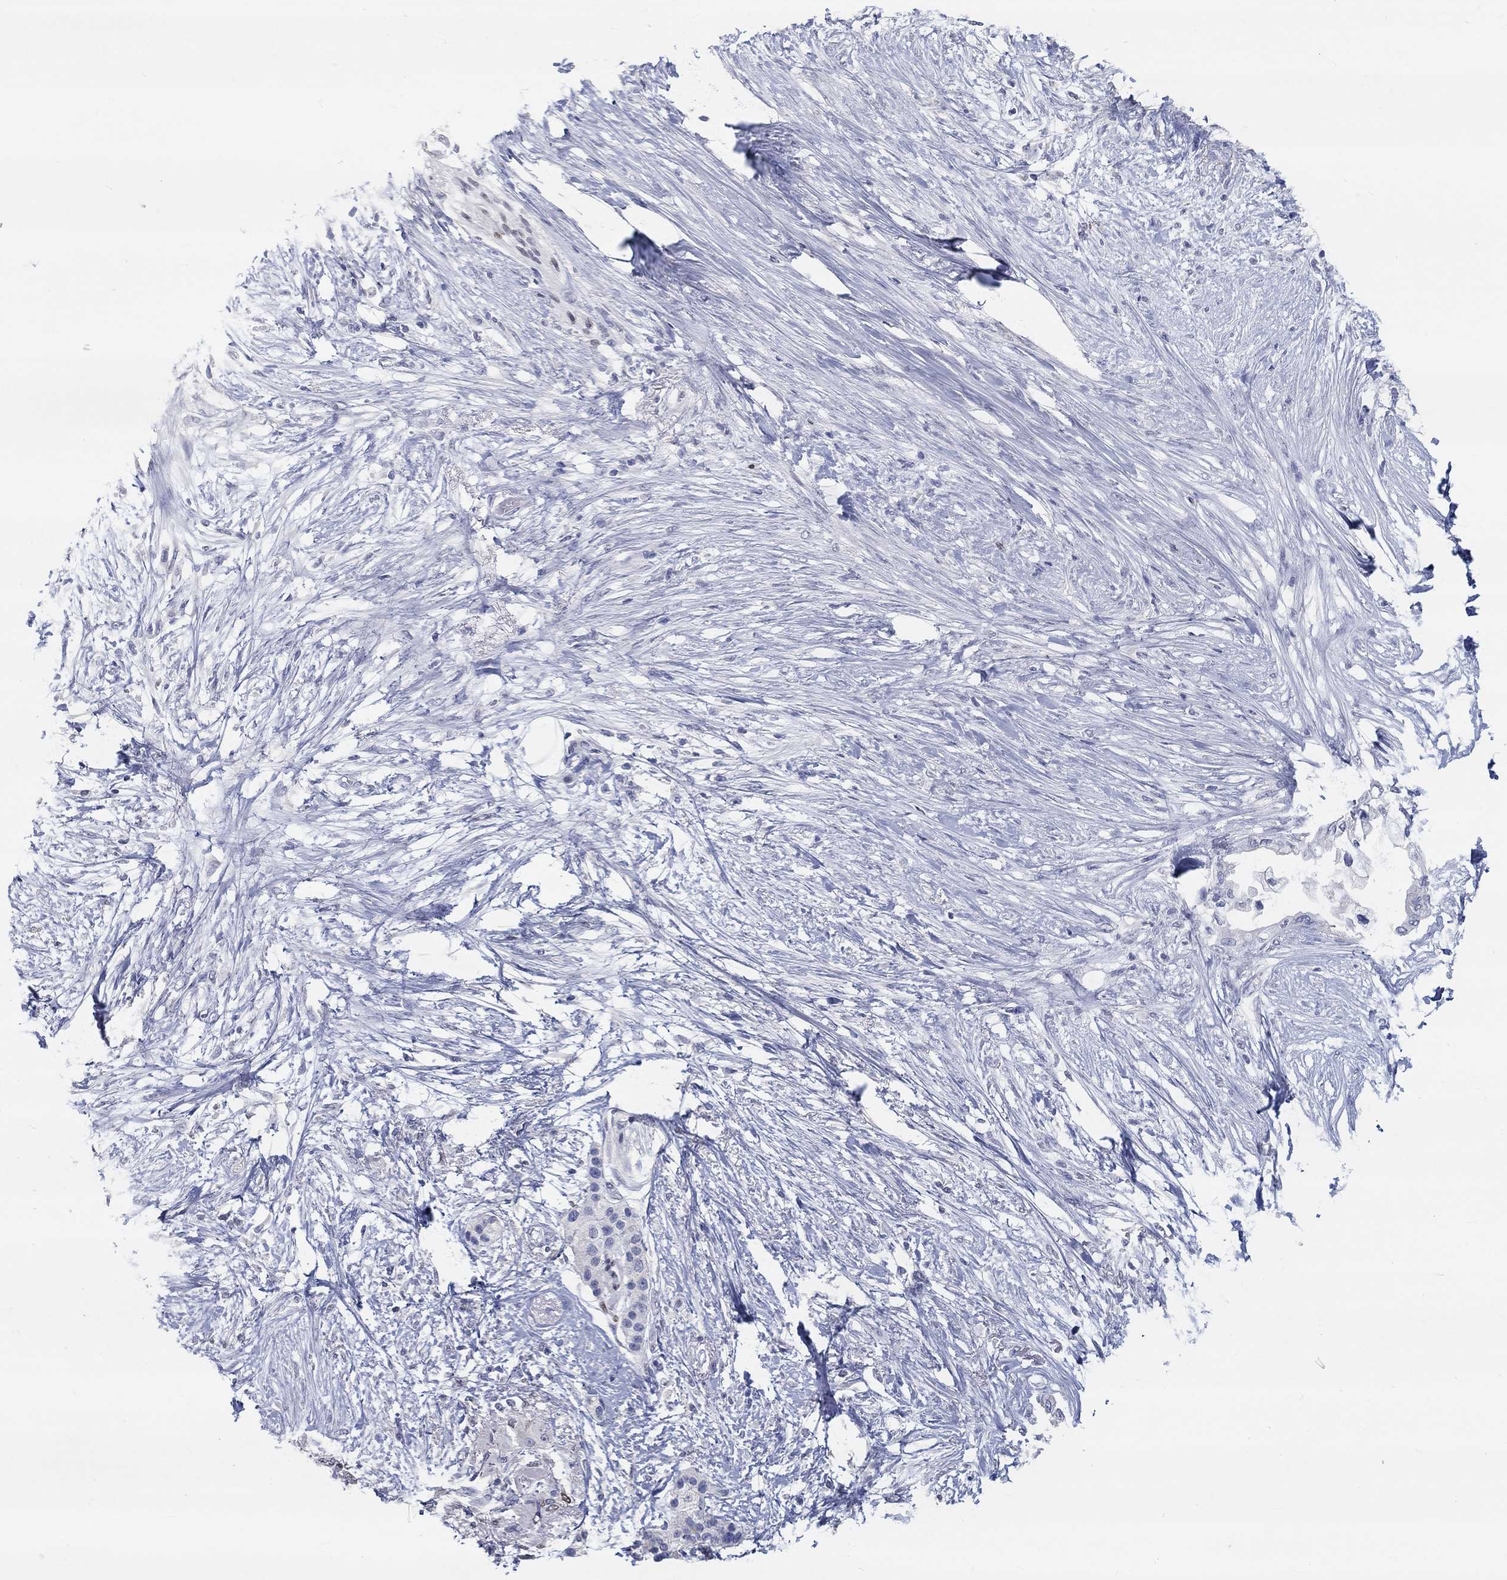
{"staining": {"intensity": "negative", "quantity": "none", "location": "none"}, "tissue": "pancreatic cancer", "cell_type": "Tumor cells", "image_type": "cancer", "snomed": [{"axis": "morphology", "description": "Normal tissue, NOS"}, {"axis": "morphology", "description": "Adenocarcinoma, NOS"}, {"axis": "topography", "description": "Pancreas"}, {"axis": "topography", "description": "Duodenum"}], "caption": "Photomicrograph shows no significant protein positivity in tumor cells of pancreatic cancer.", "gene": "FGF2", "patient": {"sex": "female", "age": 60}}